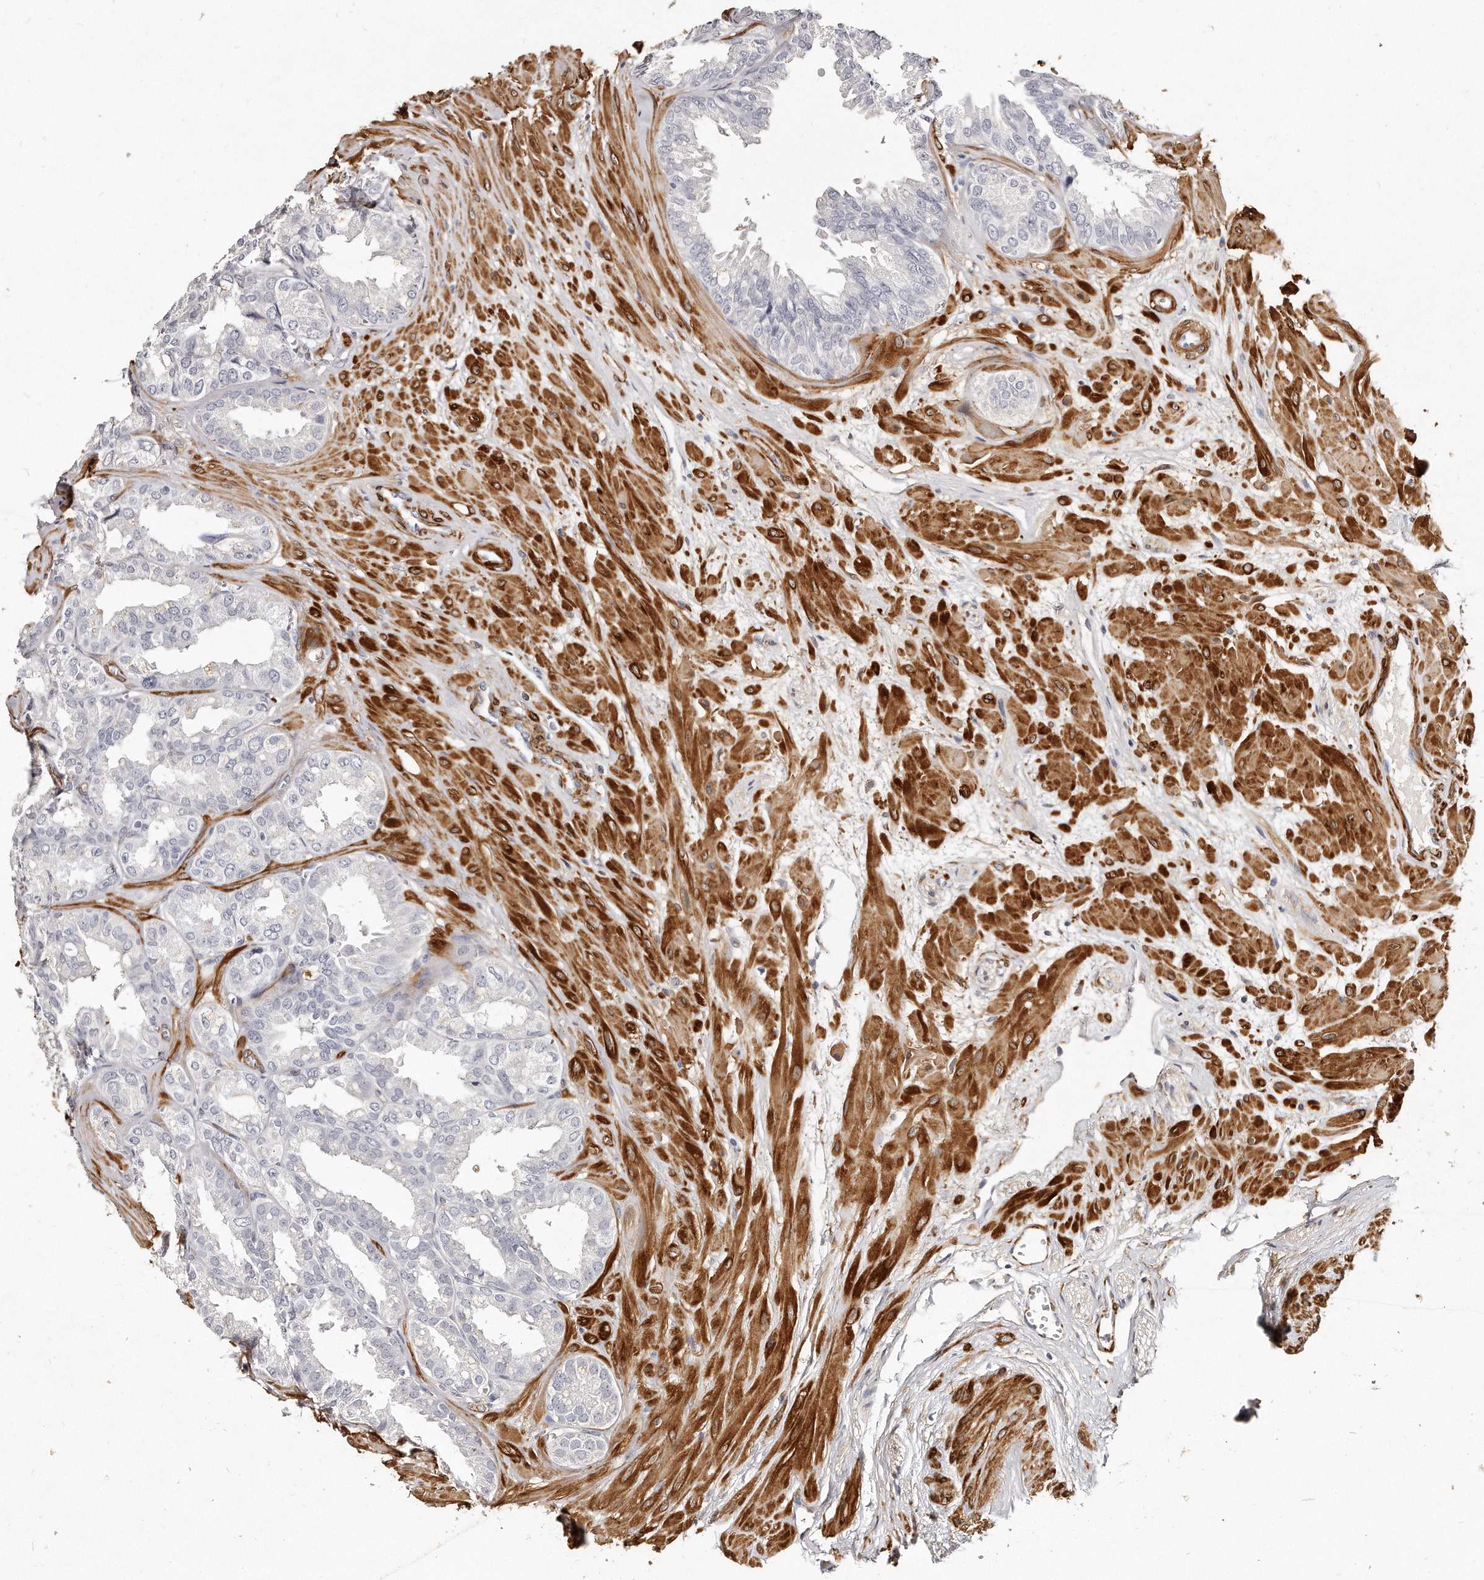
{"staining": {"intensity": "negative", "quantity": "none", "location": "none"}, "tissue": "seminal vesicle", "cell_type": "Glandular cells", "image_type": "normal", "snomed": [{"axis": "morphology", "description": "Normal tissue, NOS"}, {"axis": "topography", "description": "Prostate"}, {"axis": "topography", "description": "Seminal veicle"}], "caption": "This is a photomicrograph of immunohistochemistry (IHC) staining of benign seminal vesicle, which shows no positivity in glandular cells. The staining was performed using DAB (3,3'-diaminobenzidine) to visualize the protein expression in brown, while the nuclei were stained in blue with hematoxylin (Magnification: 20x).", "gene": "LMOD1", "patient": {"sex": "male", "age": 51}}